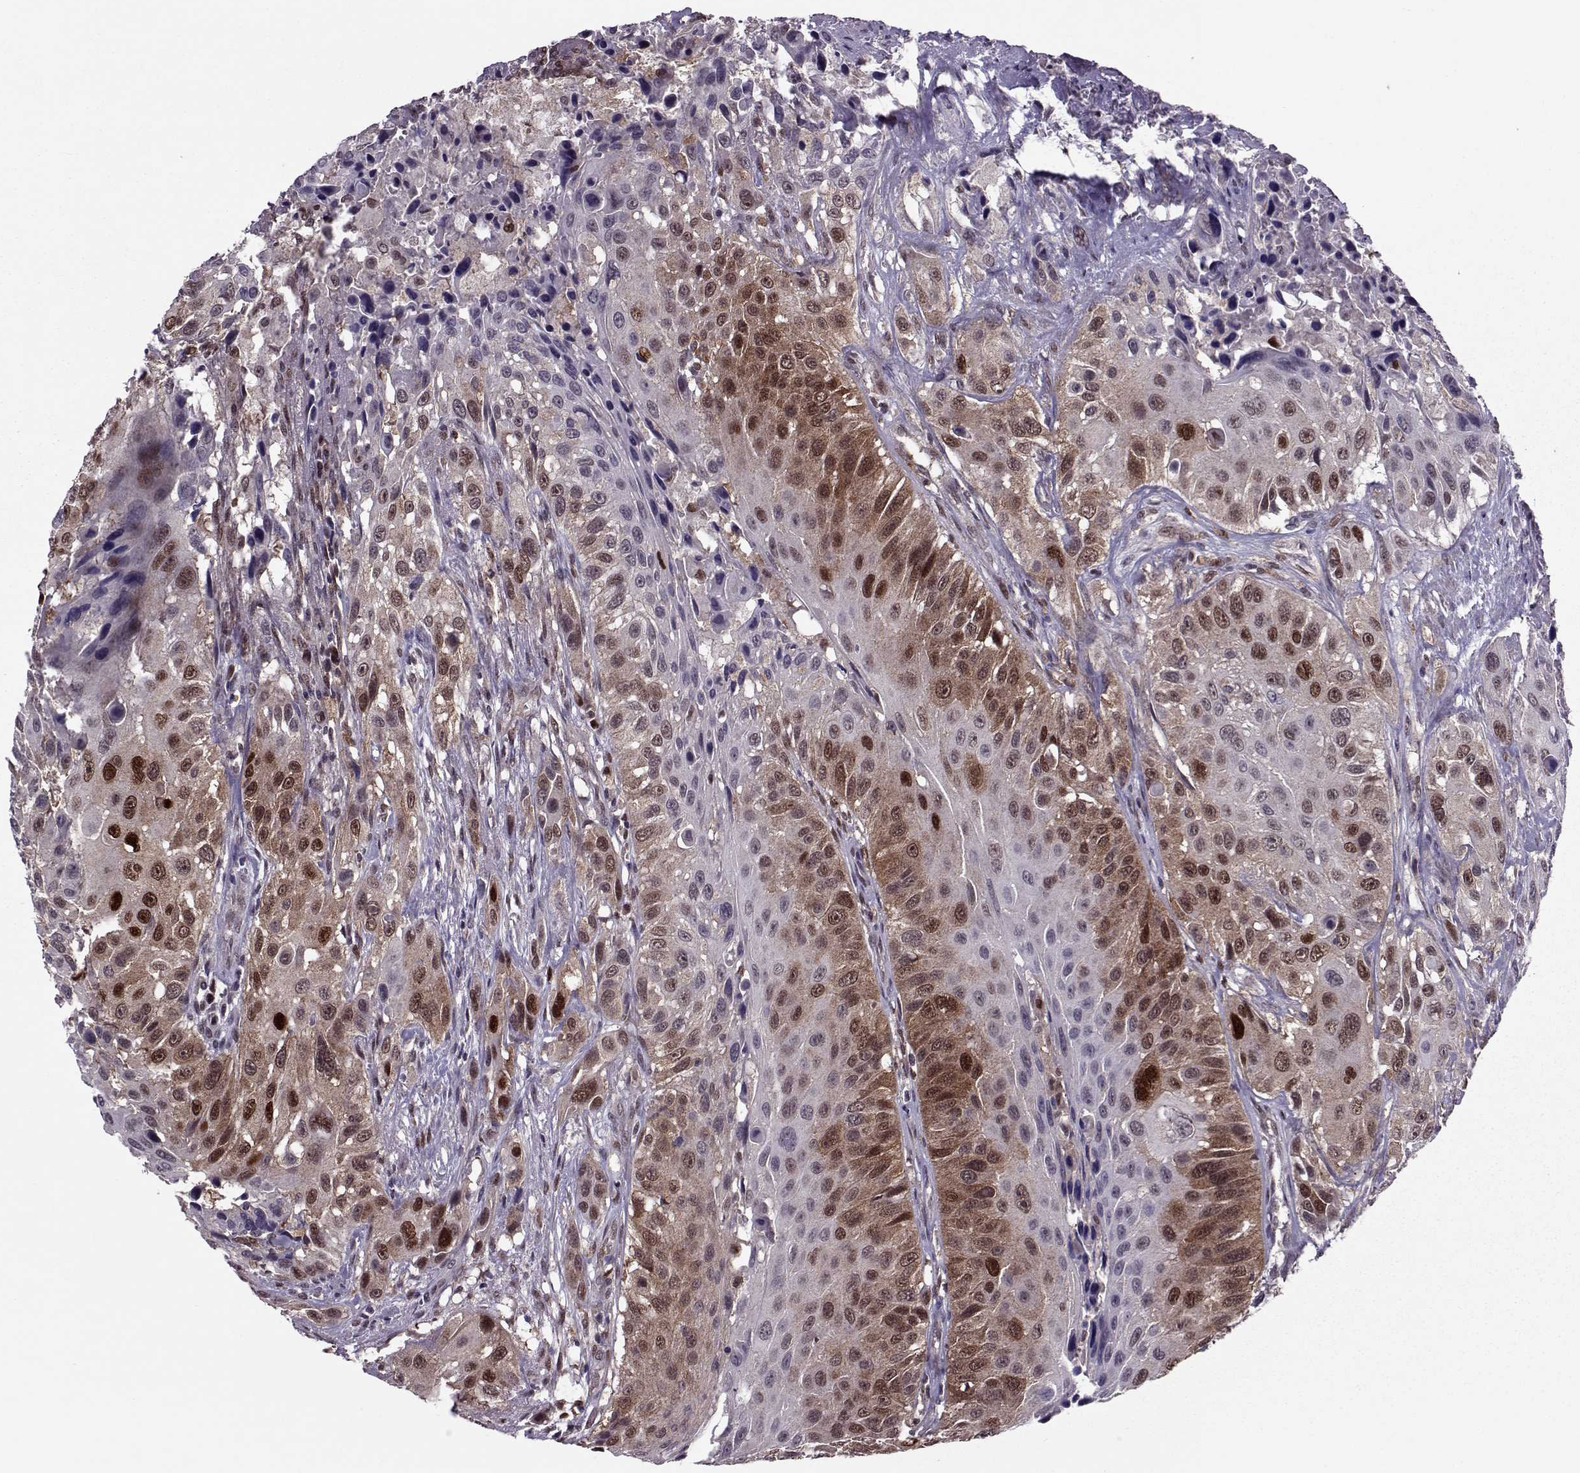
{"staining": {"intensity": "strong", "quantity": "25%-75%", "location": "cytoplasmic/membranous,nuclear"}, "tissue": "urothelial cancer", "cell_type": "Tumor cells", "image_type": "cancer", "snomed": [{"axis": "morphology", "description": "Urothelial carcinoma, NOS"}, {"axis": "topography", "description": "Urinary bladder"}], "caption": "Tumor cells demonstrate high levels of strong cytoplasmic/membranous and nuclear expression in approximately 25%-75% of cells in human urothelial cancer.", "gene": "CDK4", "patient": {"sex": "male", "age": 55}}